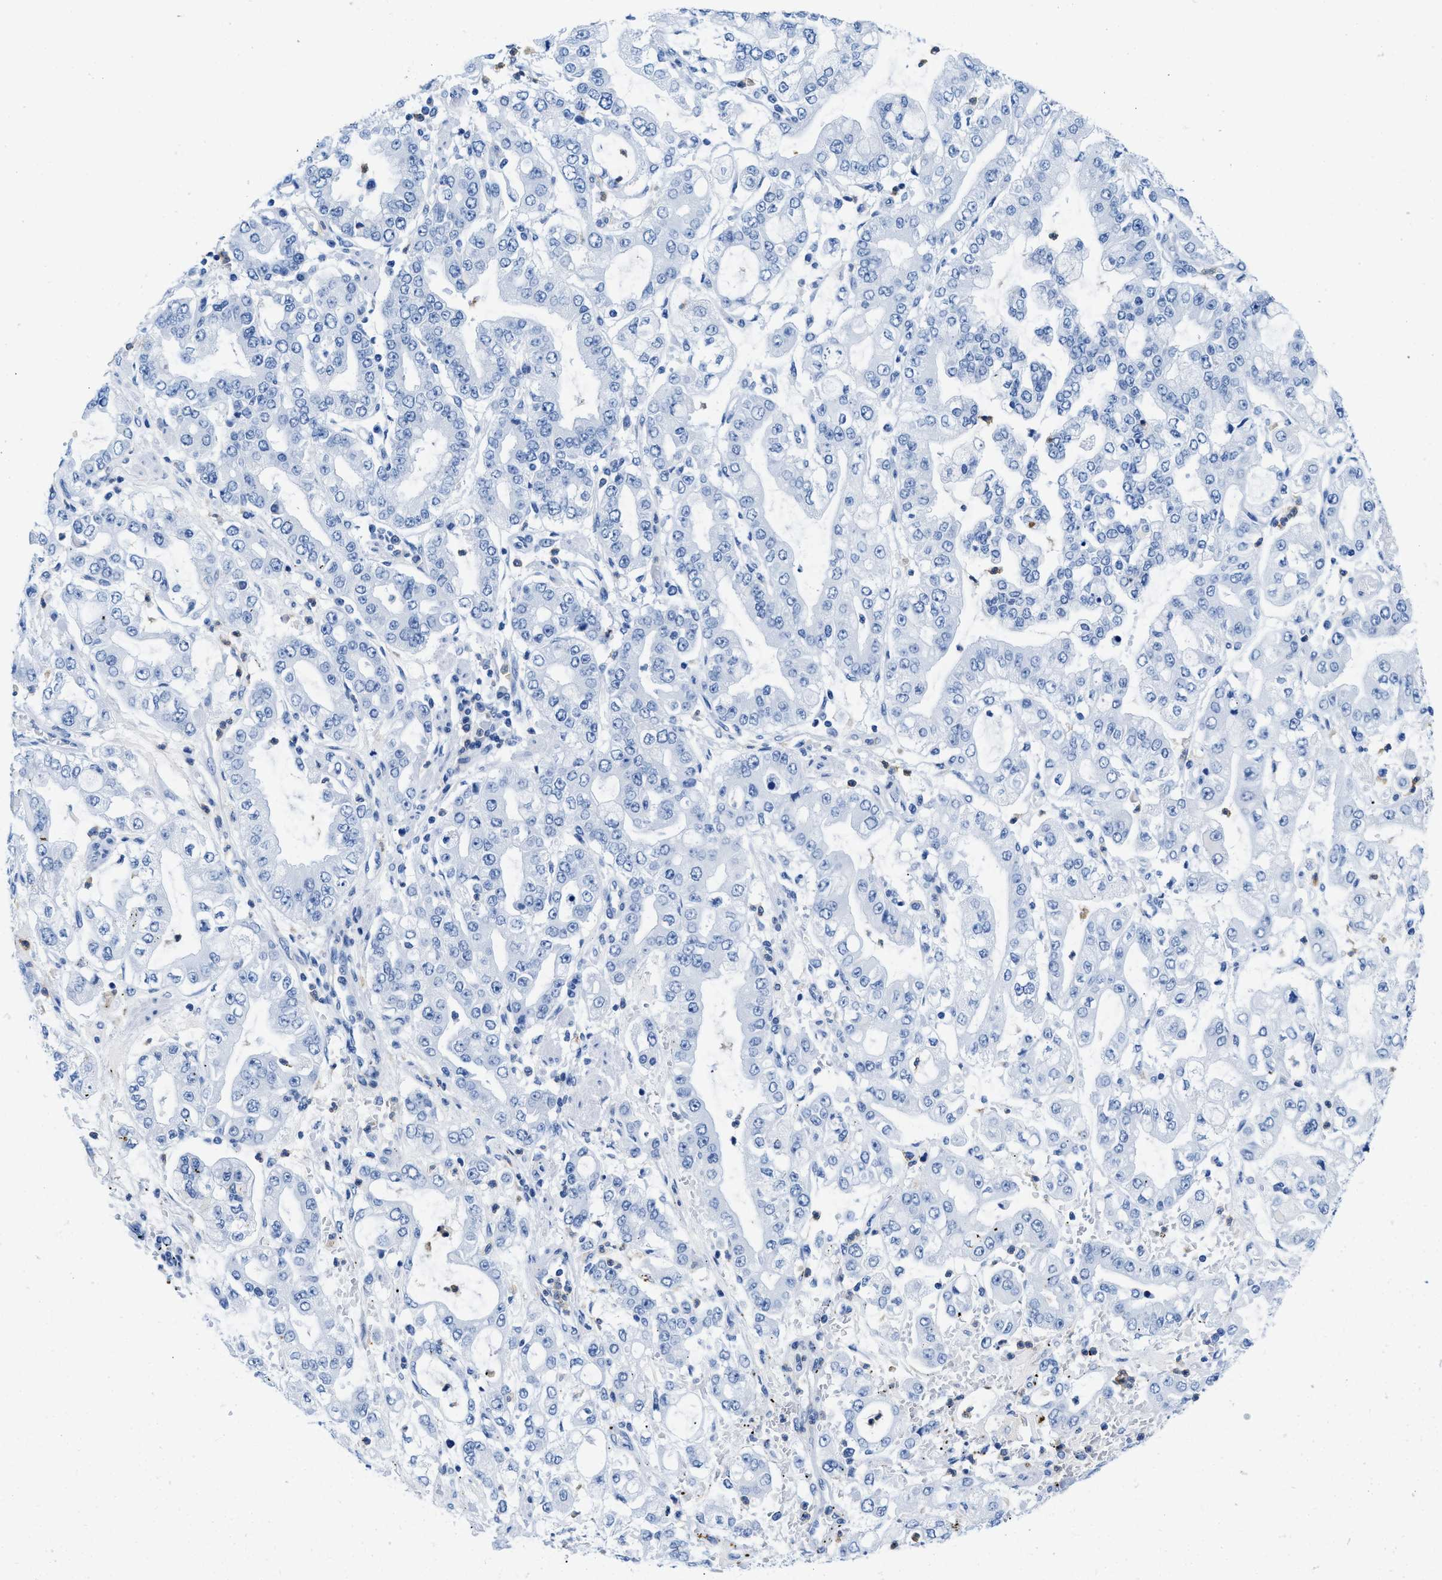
{"staining": {"intensity": "negative", "quantity": "none", "location": "none"}, "tissue": "stomach cancer", "cell_type": "Tumor cells", "image_type": "cancer", "snomed": [{"axis": "morphology", "description": "Adenocarcinoma, NOS"}, {"axis": "topography", "description": "Stomach"}], "caption": "Tumor cells show no significant staining in stomach cancer.", "gene": "CR1", "patient": {"sex": "male", "age": 76}}